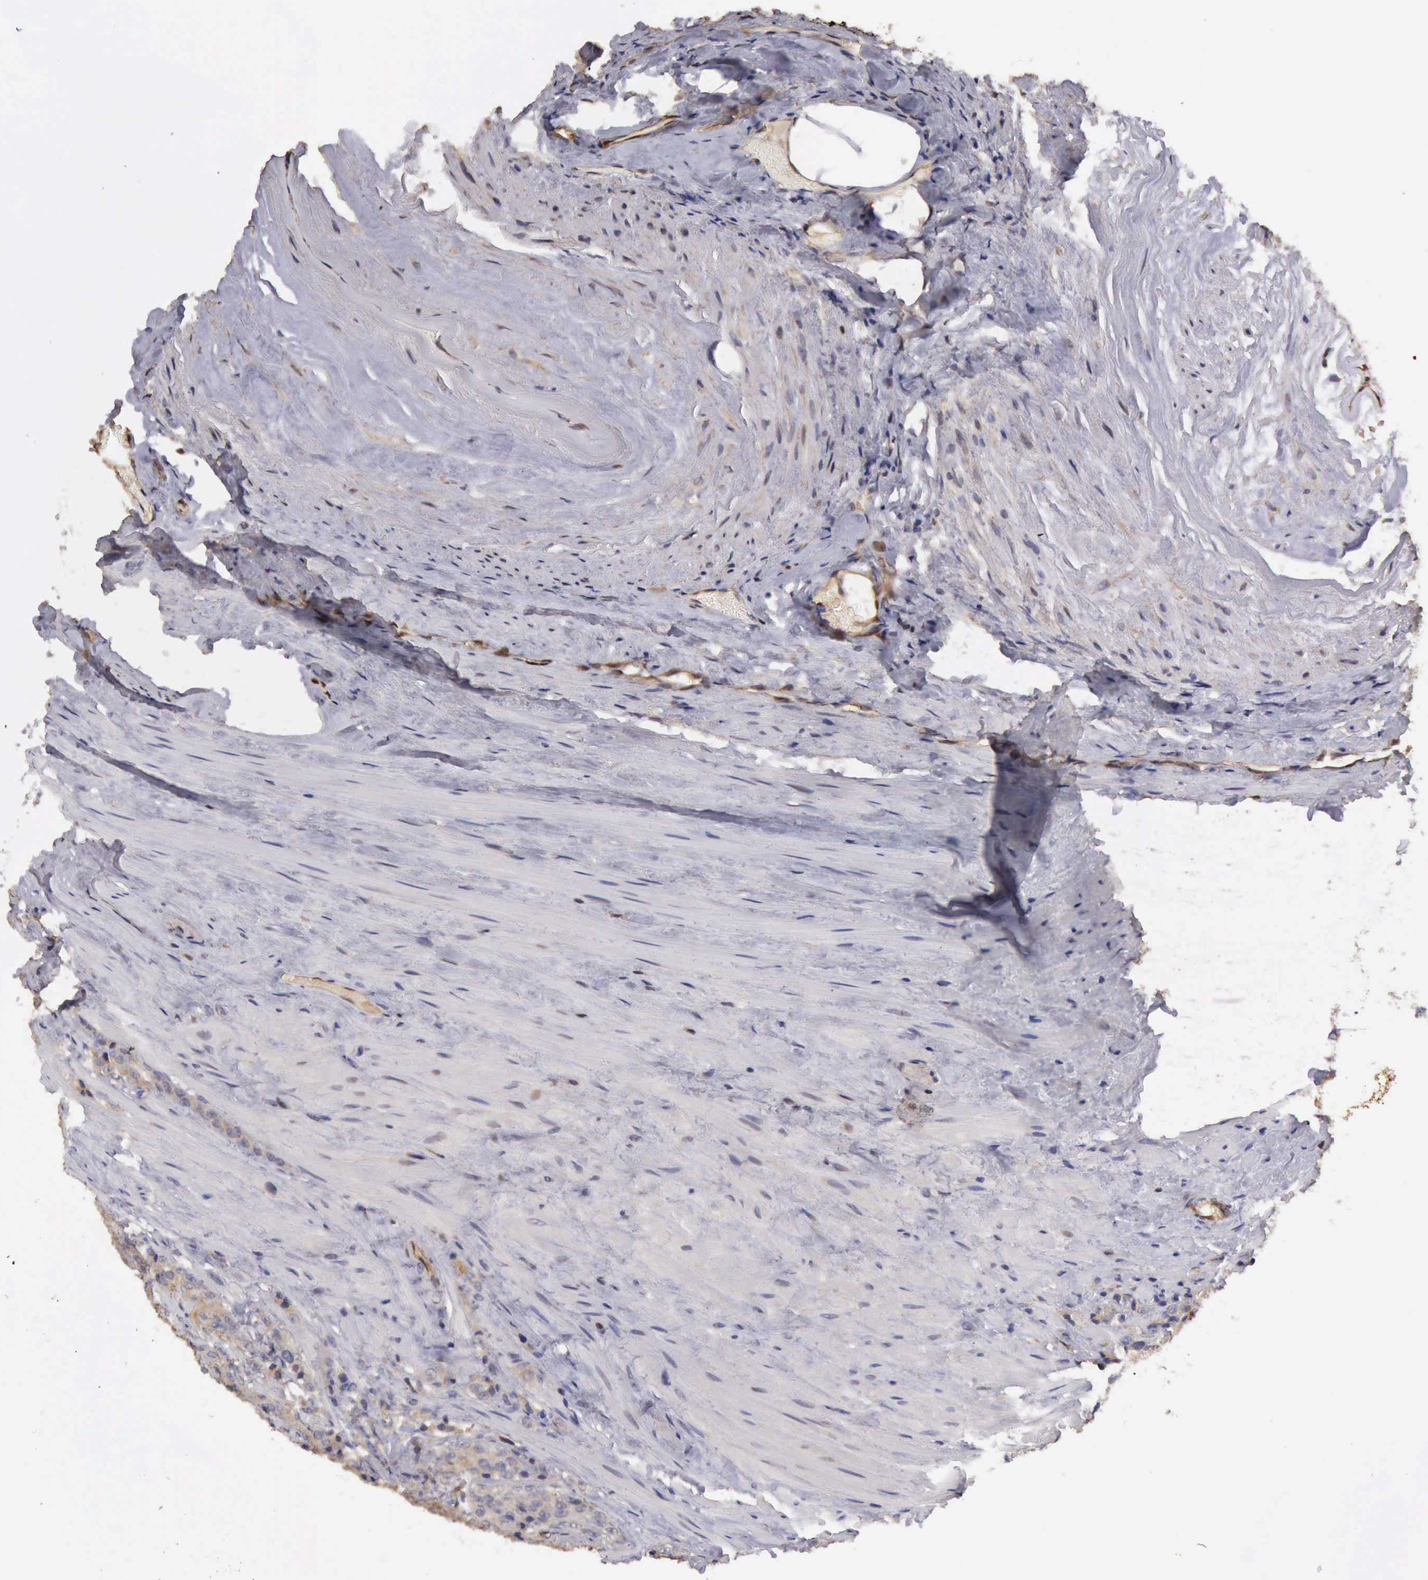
{"staining": {"intensity": "negative", "quantity": "none", "location": "none"}, "tissue": "prostate cancer", "cell_type": "Tumor cells", "image_type": "cancer", "snomed": [{"axis": "morphology", "description": "Adenocarcinoma, Medium grade"}, {"axis": "topography", "description": "Prostate"}], "caption": "A high-resolution image shows immunohistochemistry (IHC) staining of prostate medium-grade adenocarcinoma, which reveals no significant positivity in tumor cells.", "gene": "BMX", "patient": {"sex": "male", "age": 70}}